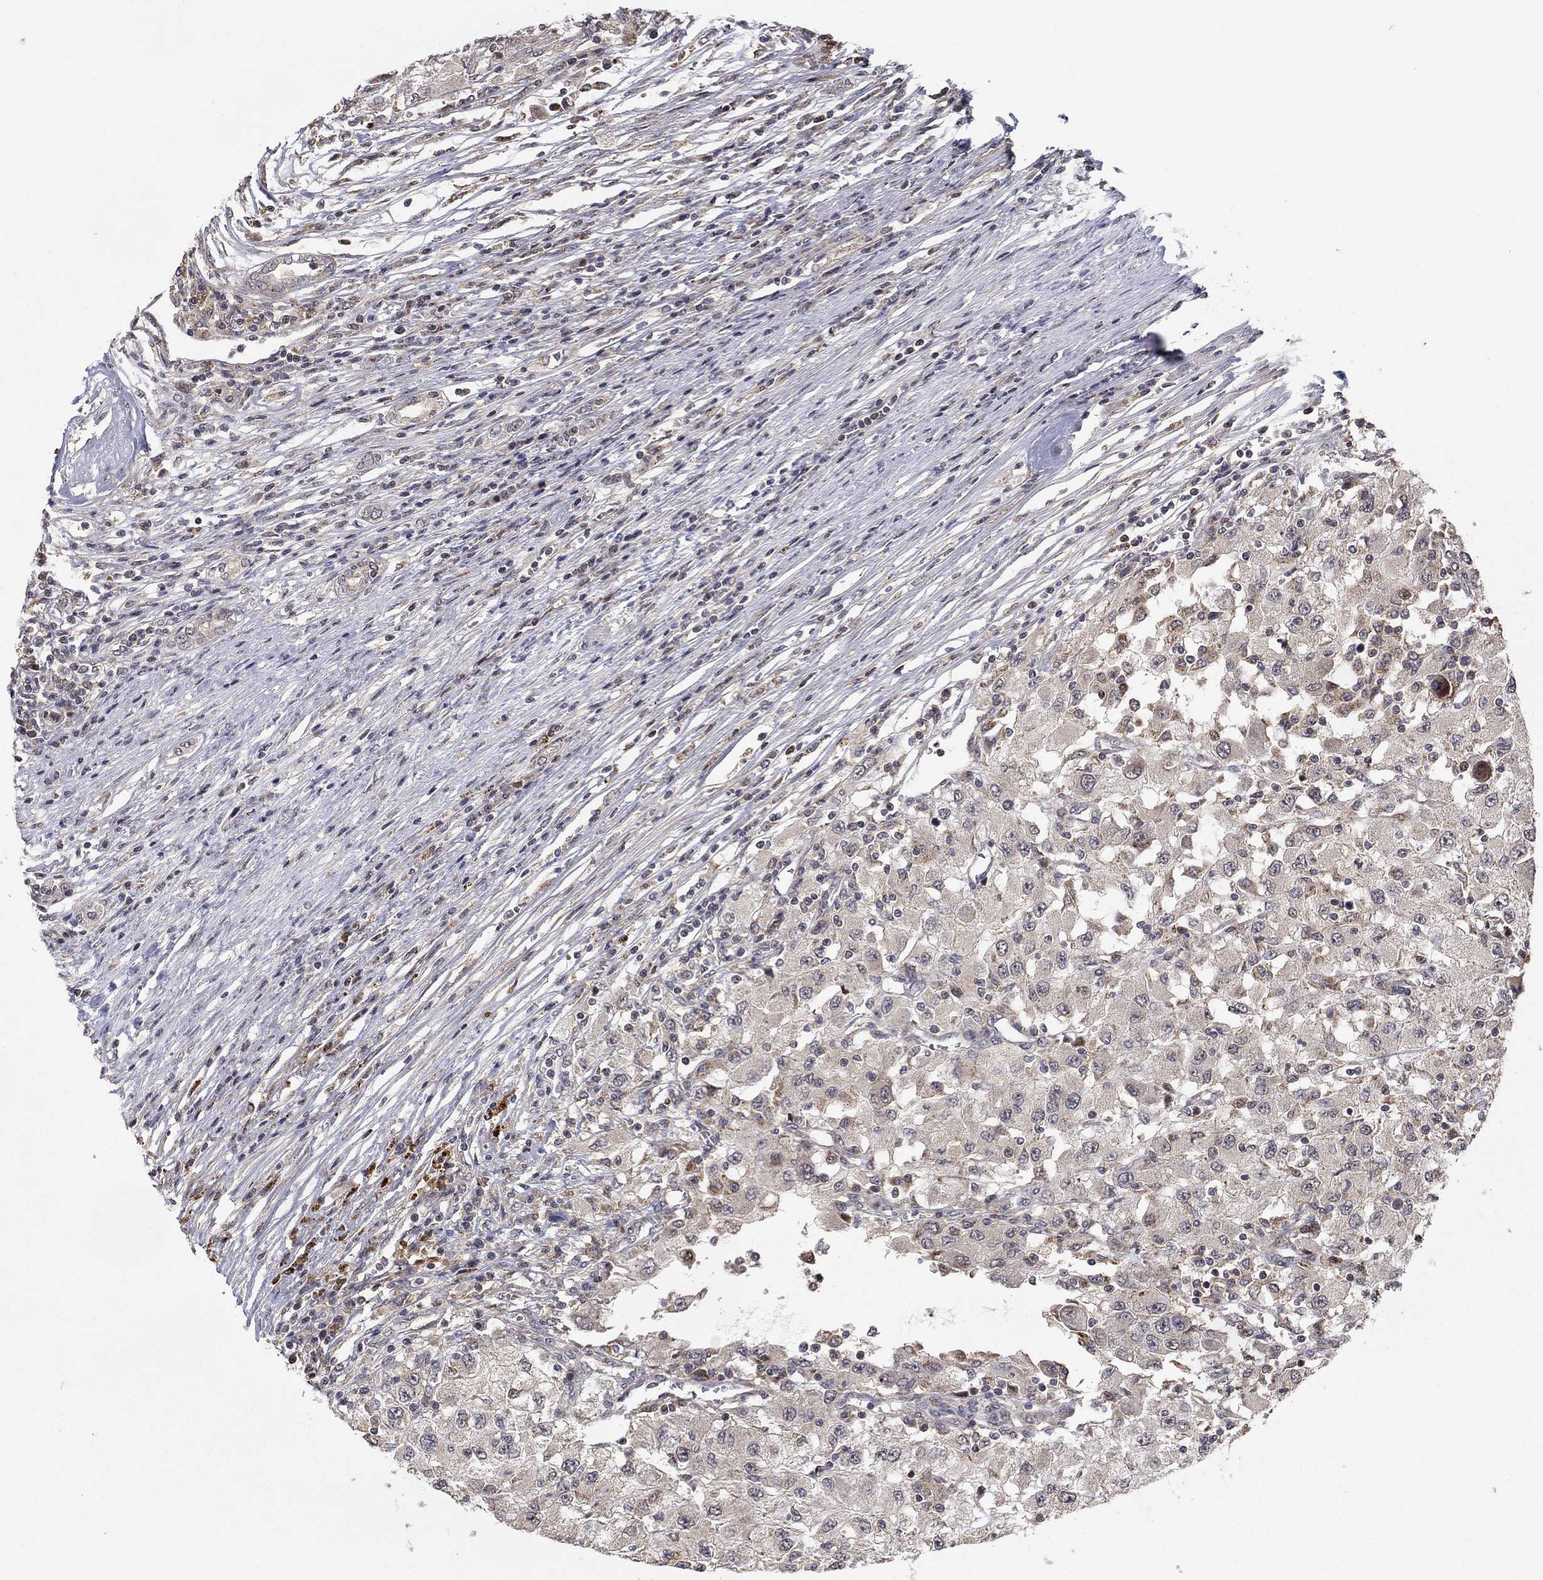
{"staining": {"intensity": "weak", "quantity": "25%-75%", "location": "cytoplasmic/membranous"}, "tissue": "renal cancer", "cell_type": "Tumor cells", "image_type": "cancer", "snomed": [{"axis": "morphology", "description": "Adenocarcinoma, NOS"}, {"axis": "topography", "description": "Kidney"}], "caption": "Tumor cells show low levels of weak cytoplasmic/membranous expression in approximately 25%-75% of cells in renal adenocarcinoma.", "gene": "LPCAT4", "patient": {"sex": "female", "age": 67}}